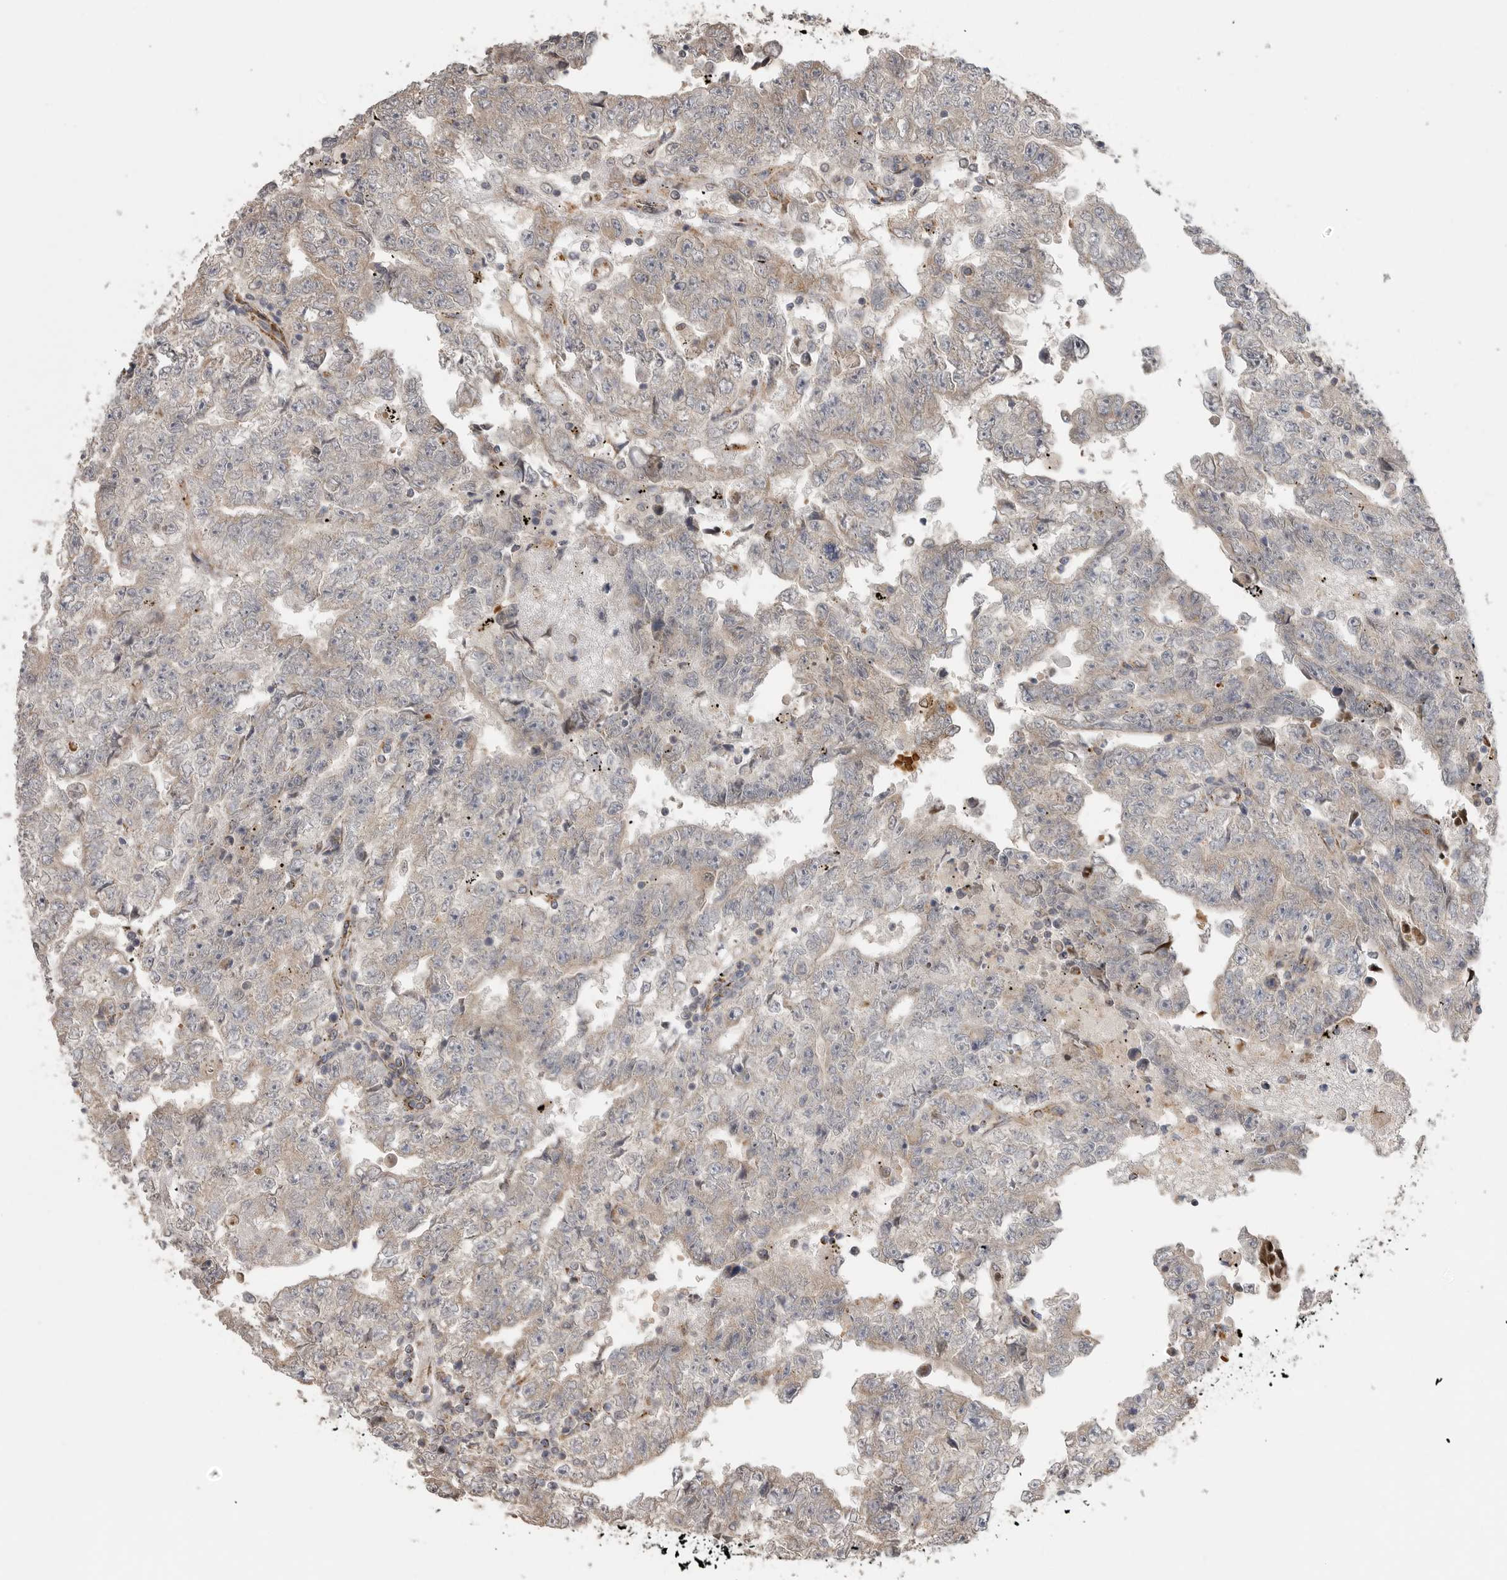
{"staining": {"intensity": "negative", "quantity": "none", "location": "none"}, "tissue": "testis cancer", "cell_type": "Tumor cells", "image_type": "cancer", "snomed": [{"axis": "morphology", "description": "Carcinoma, Embryonal, NOS"}, {"axis": "topography", "description": "Testis"}], "caption": "Testis cancer was stained to show a protein in brown. There is no significant positivity in tumor cells.", "gene": "GALNS", "patient": {"sex": "male", "age": 25}}